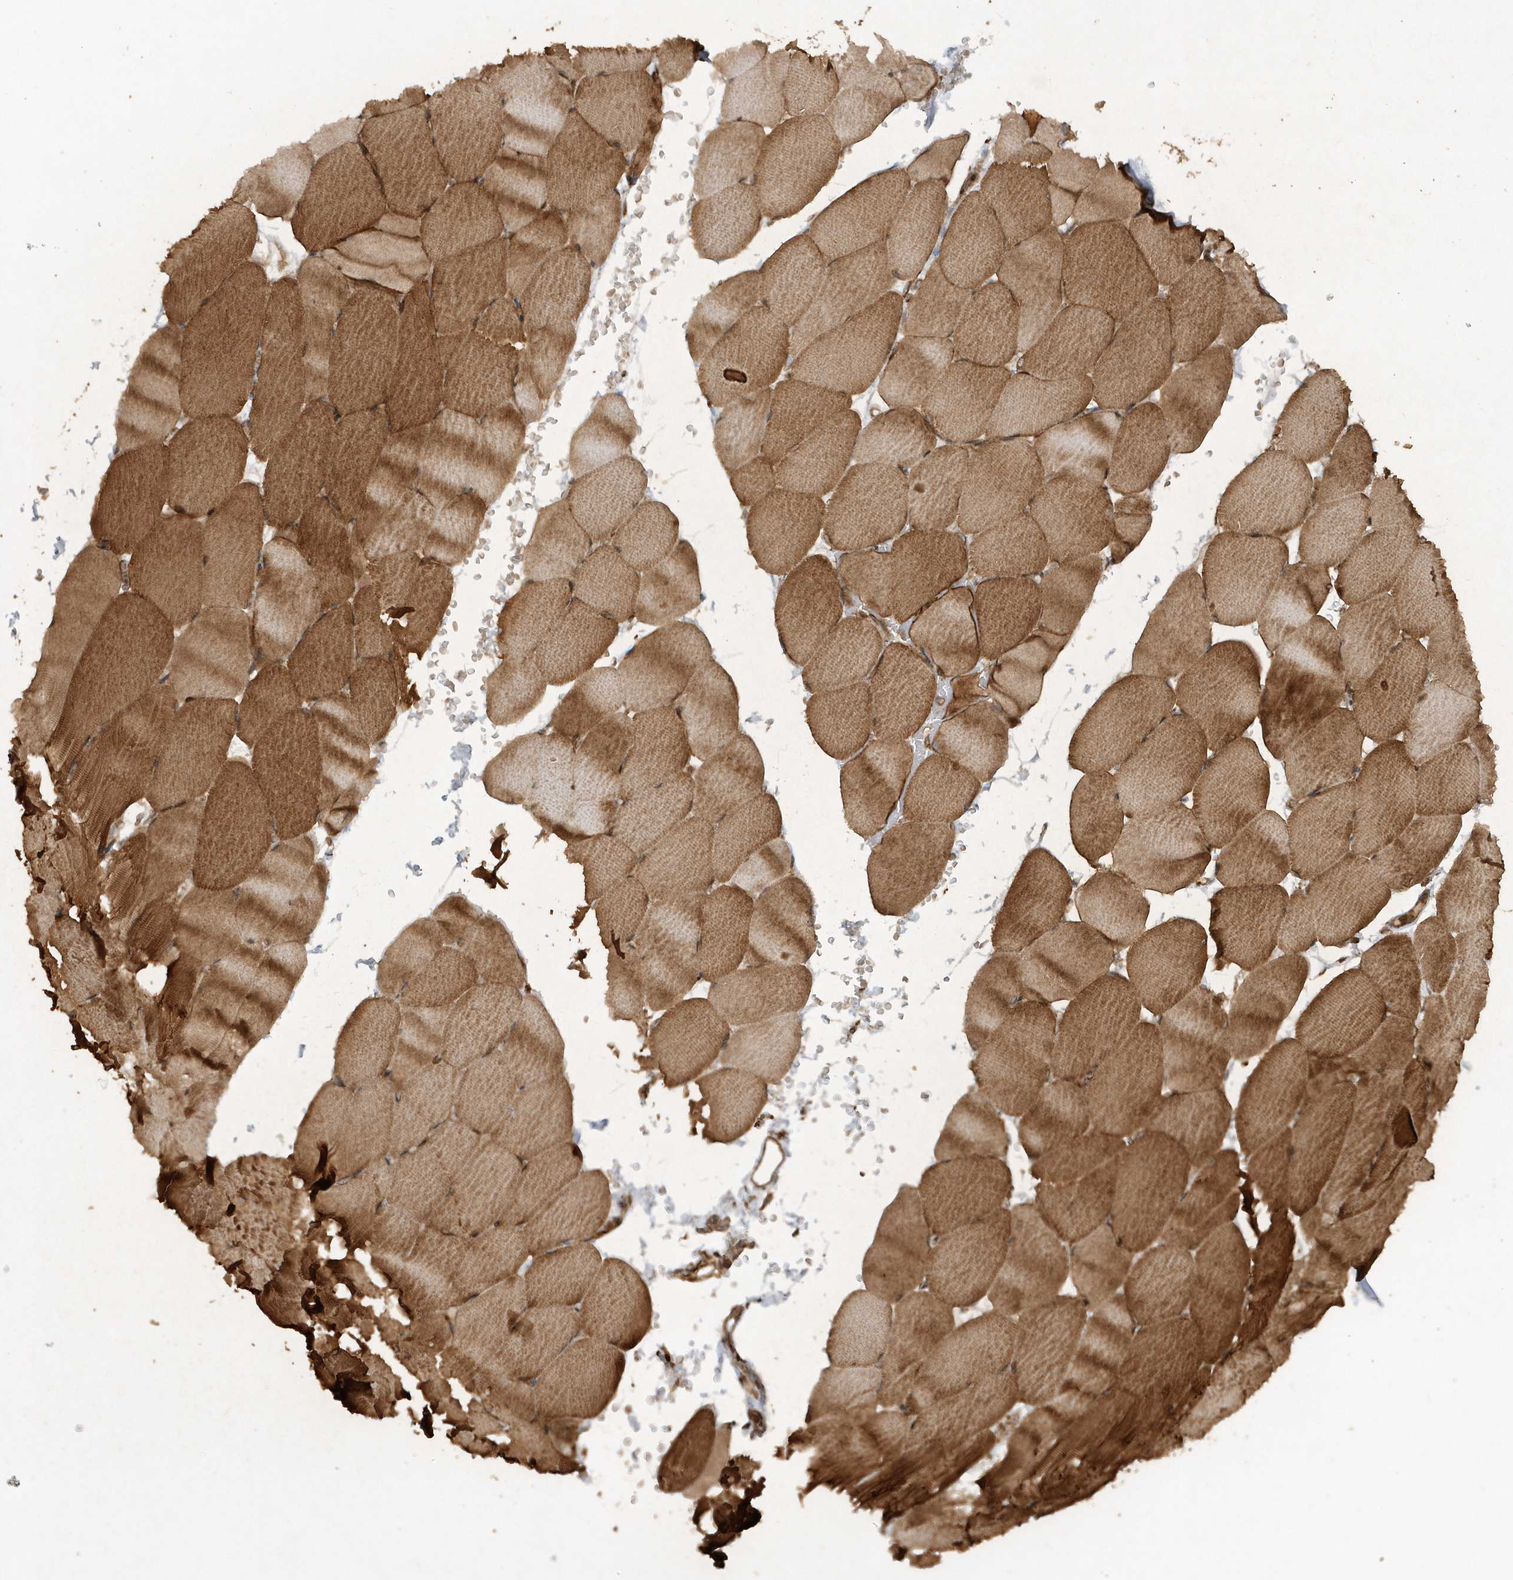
{"staining": {"intensity": "moderate", "quantity": ">75%", "location": "cytoplasmic/membranous"}, "tissue": "skeletal muscle", "cell_type": "Myocytes", "image_type": "normal", "snomed": [{"axis": "morphology", "description": "Normal tissue, NOS"}, {"axis": "topography", "description": "Skeletal muscle"}, {"axis": "topography", "description": "Parathyroid gland"}], "caption": "A photomicrograph of skeletal muscle stained for a protein exhibits moderate cytoplasmic/membranous brown staining in myocytes.", "gene": "AVPI1", "patient": {"sex": "female", "age": 37}}